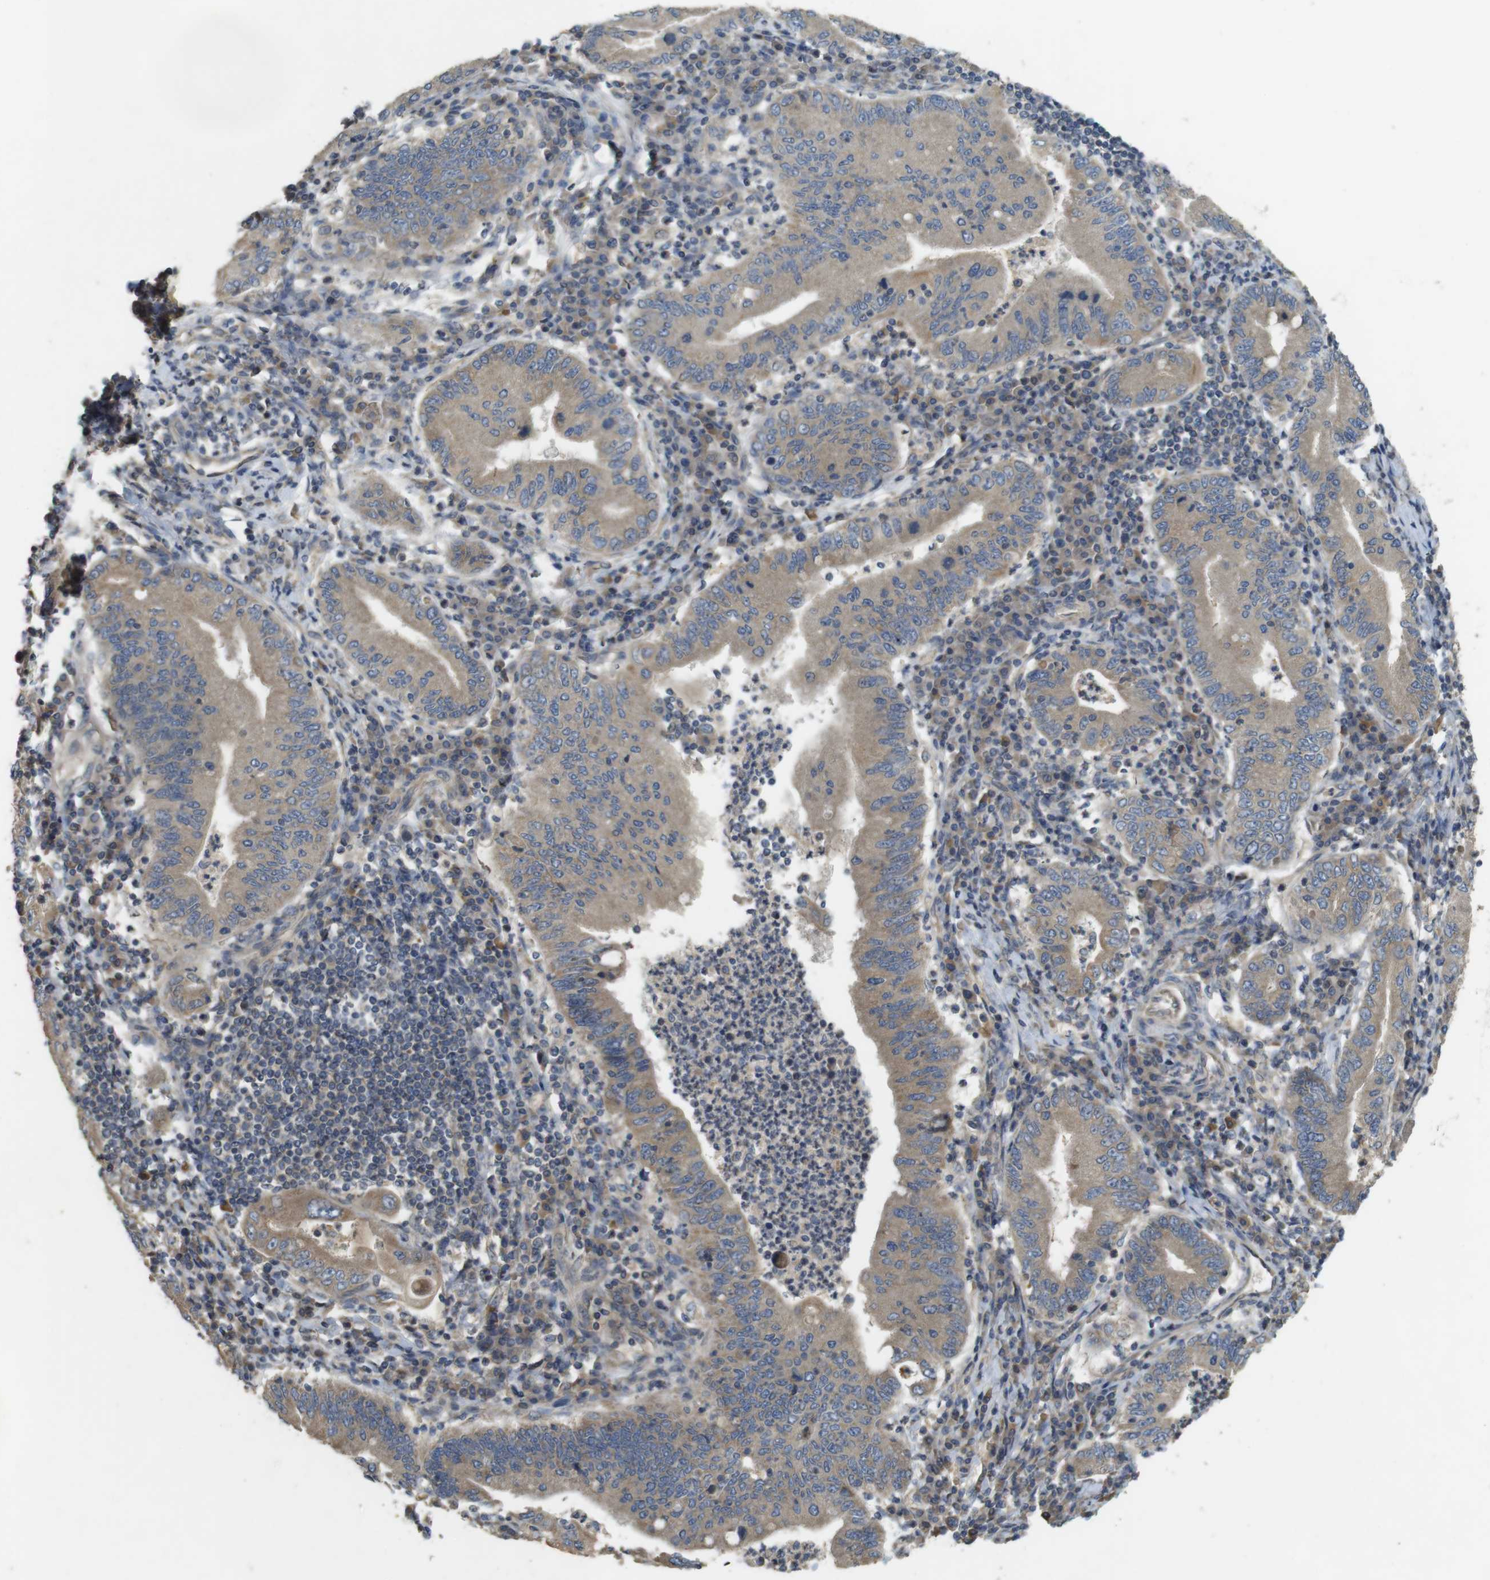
{"staining": {"intensity": "moderate", "quantity": ">75%", "location": "cytoplasmic/membranous"}, "tissue": "stomach cancer", "cell_type": "Tumor cells", "image_type": "cancer", "snomed": [{"axis": "morphology", "description": "Normal tissue, NOS"}, {"axis": "morphology", "description": "Adenocarcinoma, NOS"}, {"axis": "topography", "description": "Esophagus"}, {"axis": "topography", "description": "Stomach, upper"}, {"axis": "topography", "description": "Peripheral nerve tissue"}], "caption": "Moderate cytoplasmic/membranous protein expression is identified in about >75% of tumor cells in stomach cancer.", "gene": "CLTC", "patient": {"sex": "male", "age": 62}}